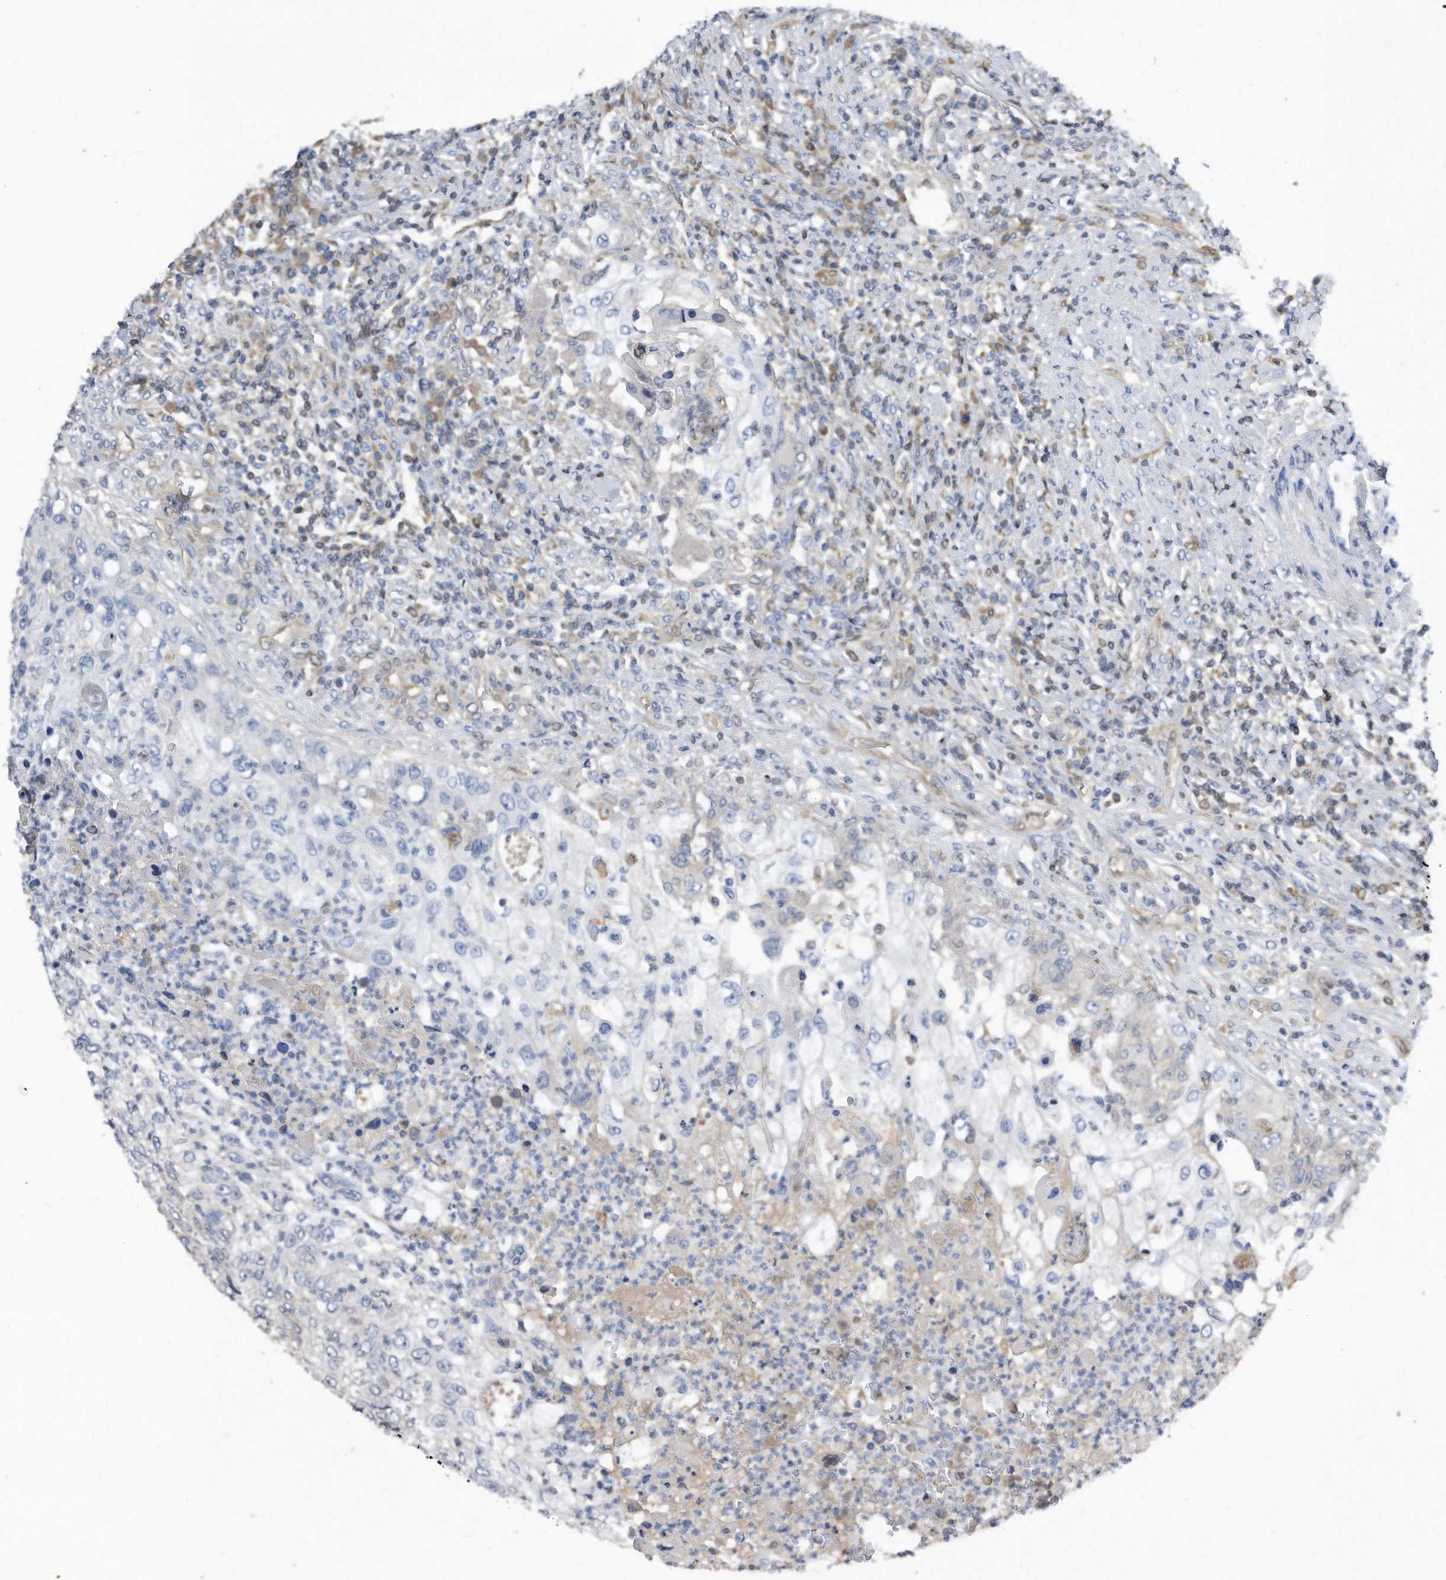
{"staining": {"intensity": "negative", "quantity": "none", "location": "none"}, "tissue": "urothelial cancer", "cell_type": "Tumor cells", "image_type": "cancer", "snomed": [{"axis": "morphology", "description": "Urothelial carcinoma, High grade"}, {"axis": "topography", "description": "Urinary bladder"}], "caption": "Immunohistochemistry (IHC) histopathology image of neoplastic tissue: human high-grade urothelial carcinoma stained with DAB demonstrates no significant protein staining in tumor cells.", "gene": "MAP2K6", "patient": {"sex": "female", "age": 60}}